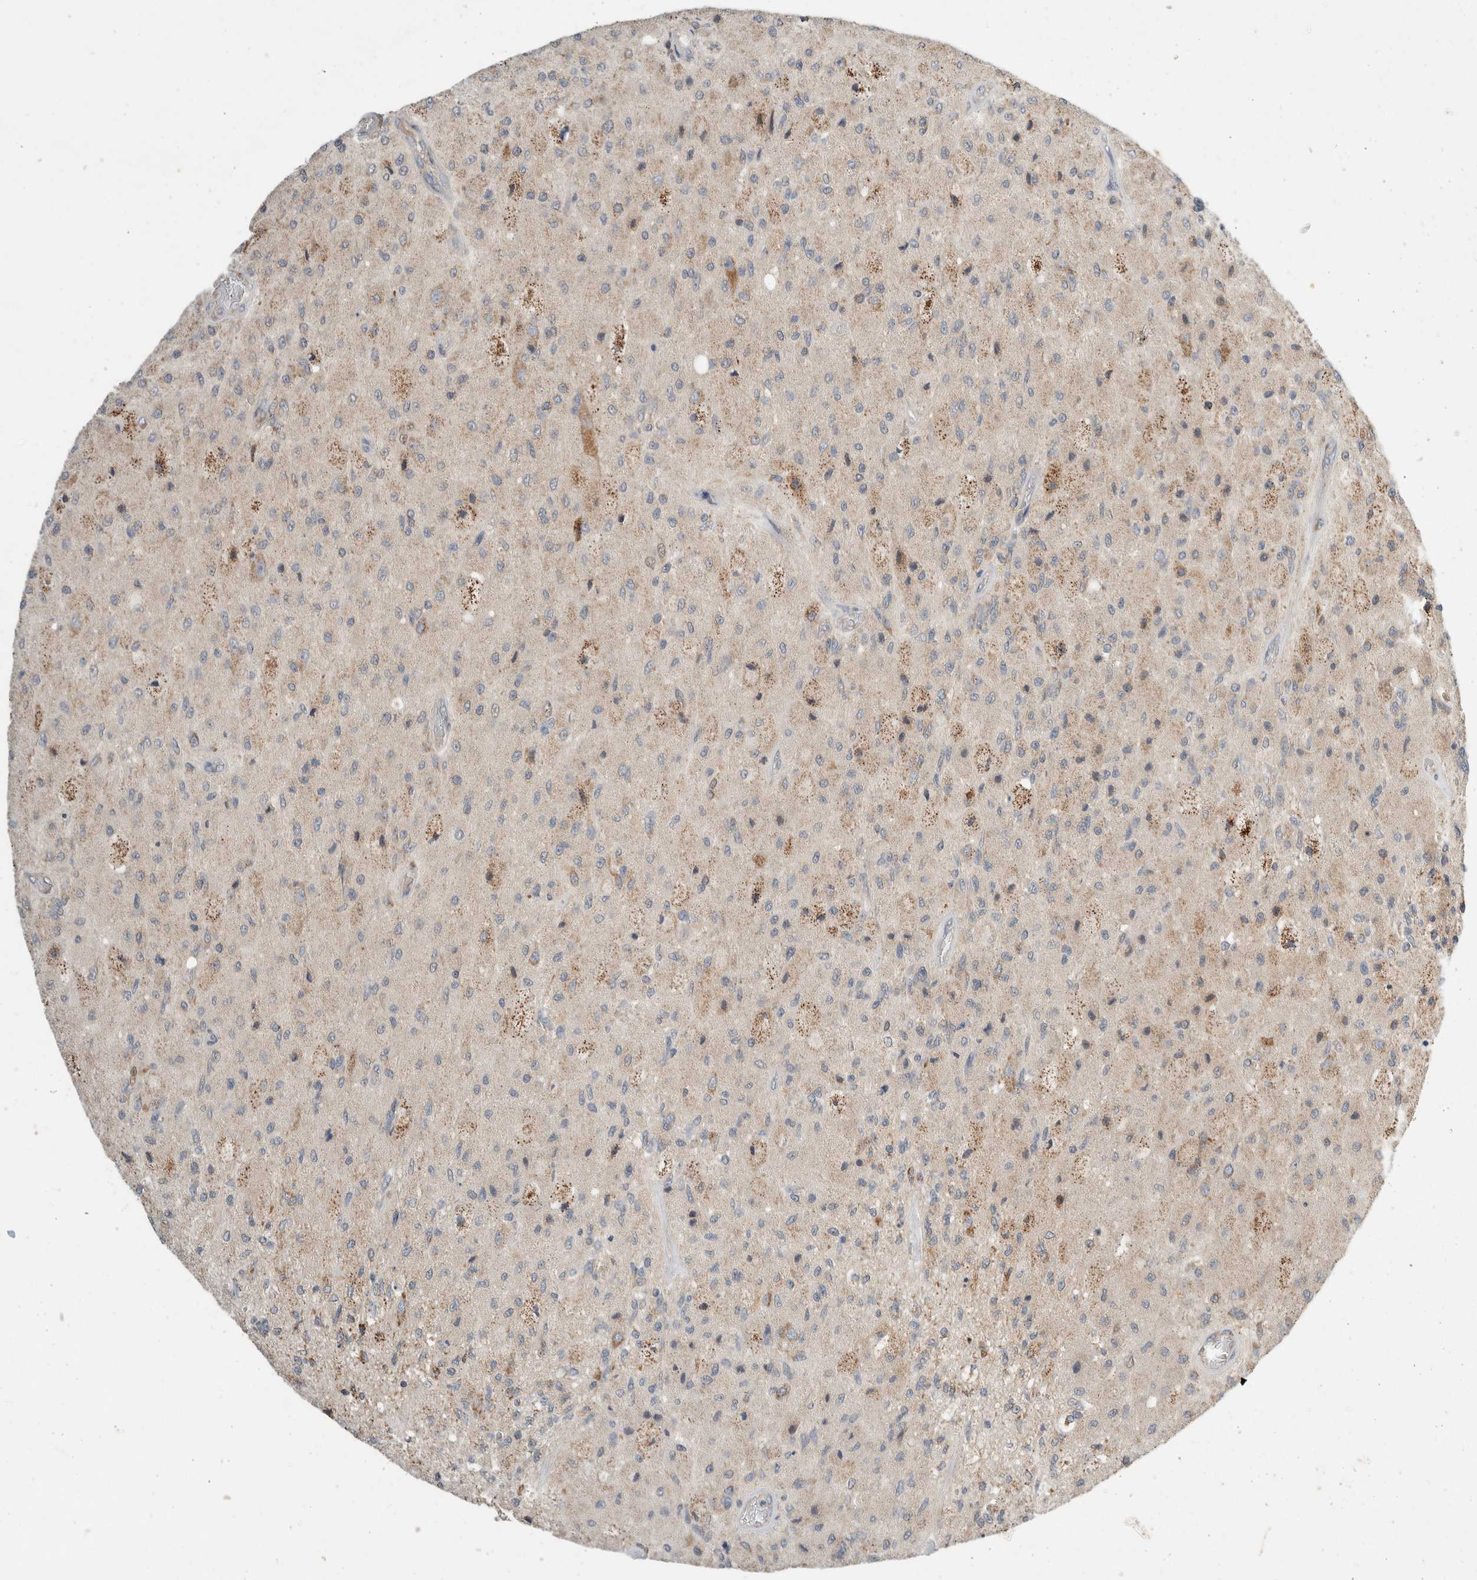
{"staining": {"intensity": "moderate", "quantity": "<25%", "location": "cytoplasmic/membranous"}, "tissue": "glioma", "cell_type": "Tumor cells", "image_type": "cancer", "snomed": [{"axis": "morphology", "description": "Normal tissue, NOS"}, {"axis": "morphology", "description": "Glioma, malignant, High grade"}, {"axis": "topography", "description": "Cerebral cortex"}], "caption": "There is low levels of moderate cytoplasmic/membranous expression in tumor cells of glioma, as demonstrated by immunohistochemical staining (brown color).", "gene": "AMPD1", "patient": {"sex": "male", "age": 77}}